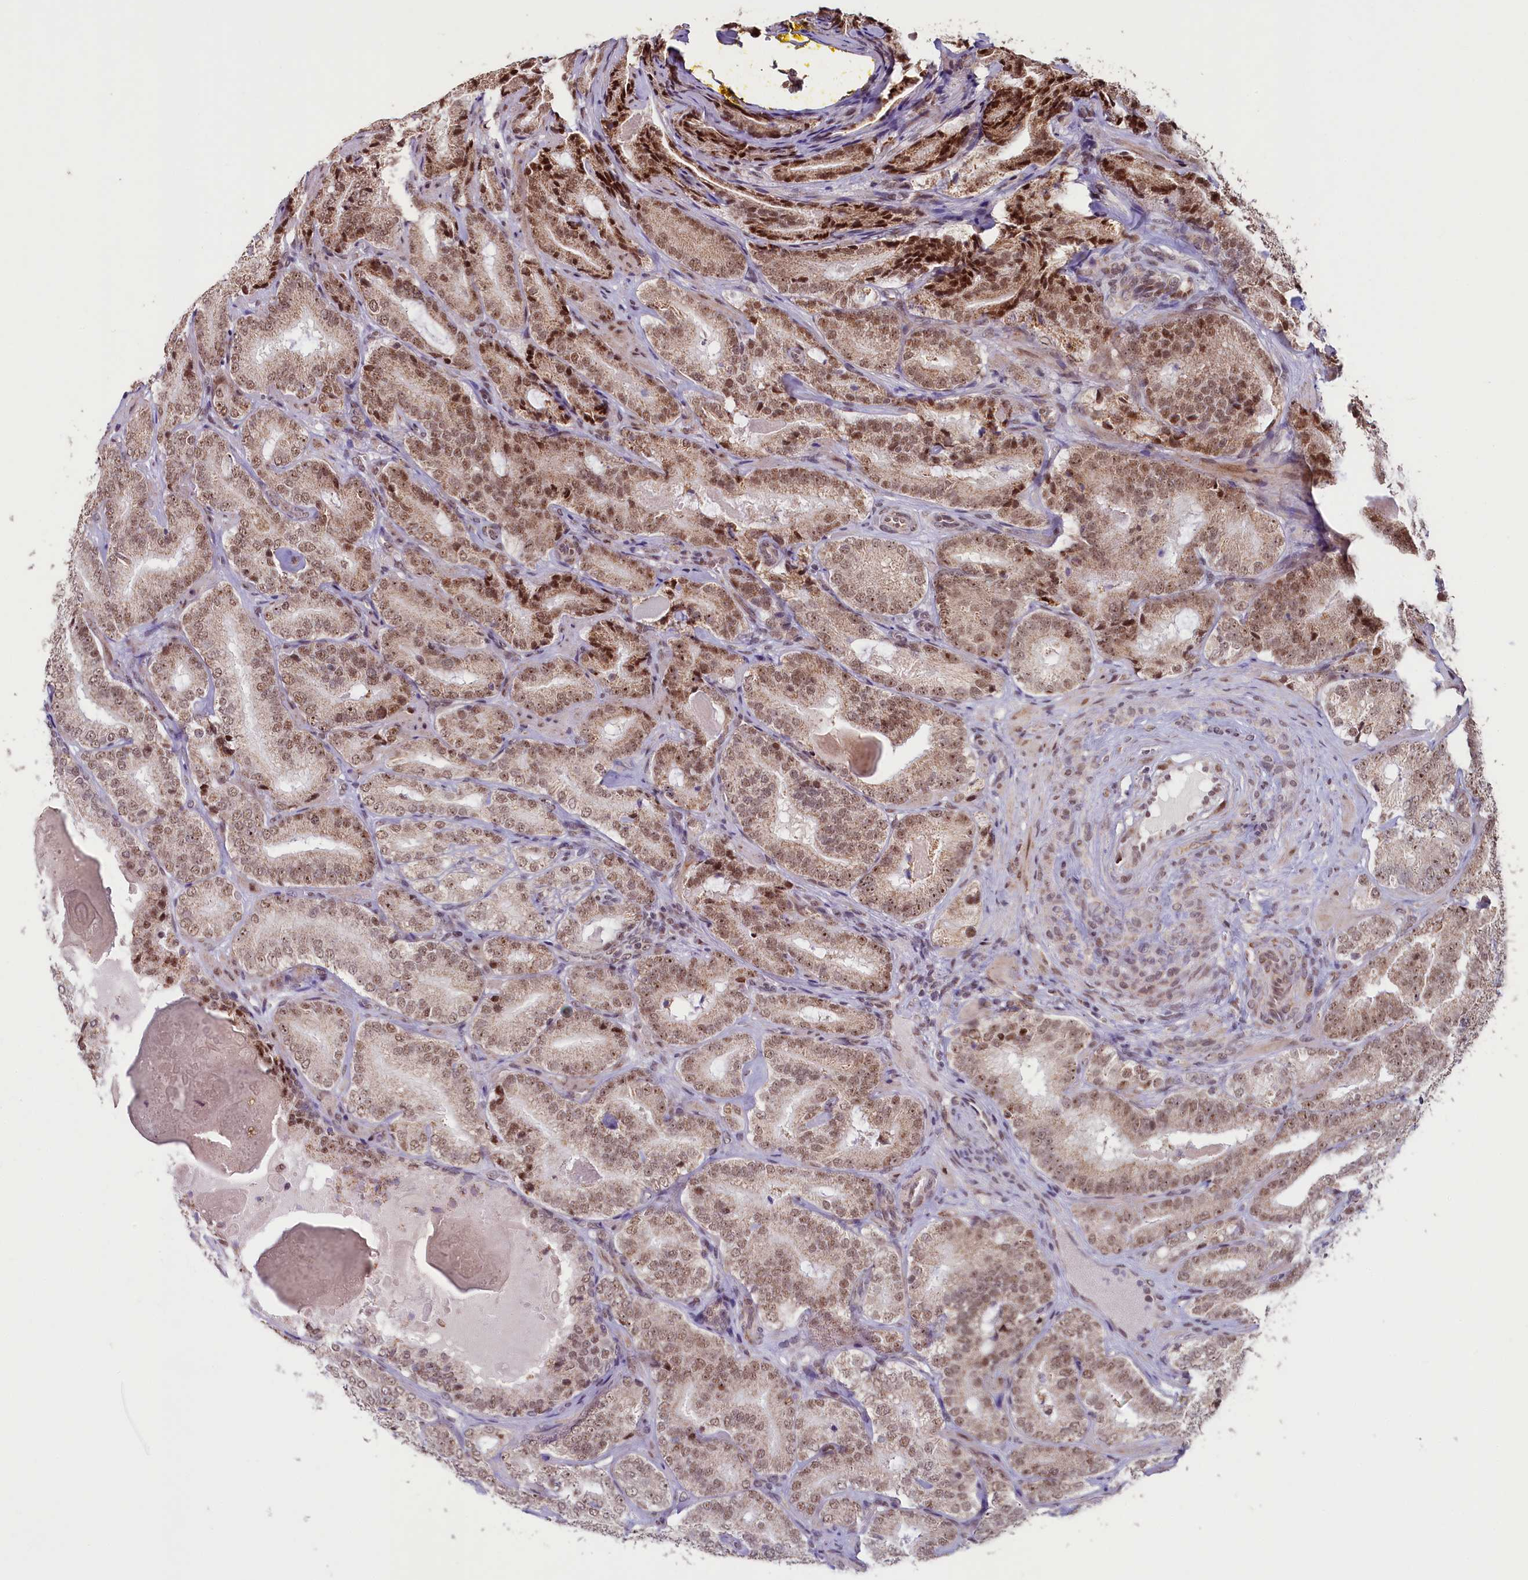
{"staining": {"intensity": "strong", "quantity": ">75%", "location": "cytoplasmic/membranous,nuclear"}, "tissue": "prostate cancer", "cell_type": "Tumor cells", "image_type": "cancer", "snomed": [{"axis": "morphology", "description": "Adenocarcinoma, High grade"}, {"axis": "topography", "description": "Prostate"}], "caption": "DAB immunohistochemical staining of prostate cancer (high-grade adenocarcinoma) shows strong cytoplasmic/membranous and nuclear protein expression in about >75% of tumor cells.", "gene": "PDE6D", "patient": {"sex": "male", "age": 57}}